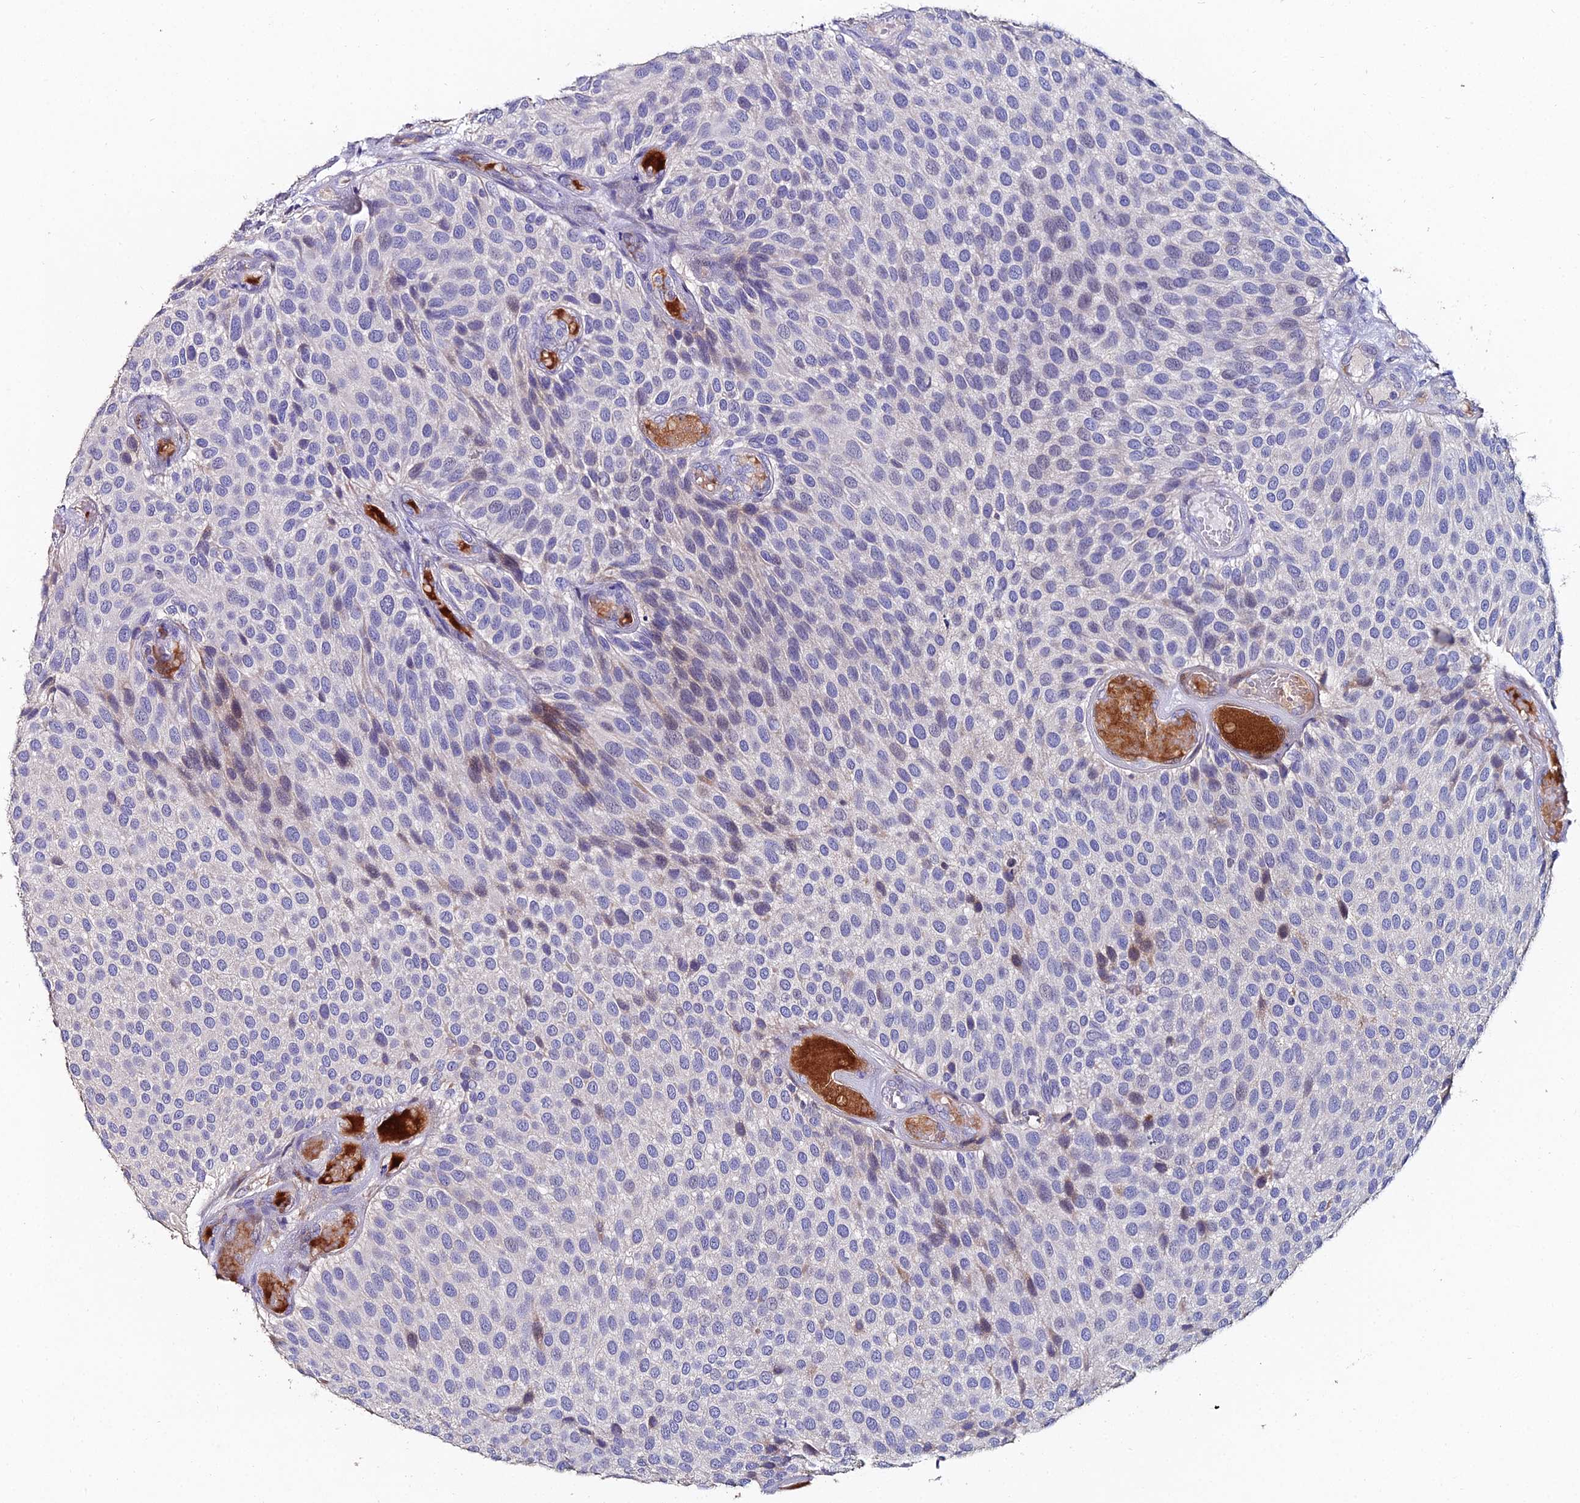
{"staining": {"intensity": "negative", "quantity": "none", "location": "none"}, "tissue": "urothelial cancer", "cell_type": "Tumor cells", "image_type": "cancer", "snomed": [{"axis": "morphology", "description": "Urothelial carcinoma, Low grade"}, {"axis": "topography", "description": "Urinary bladder"}], "caption": "Photomicrograph shows no protein positivity in tumor cells of urothelial carcinoma (low-grade) tissue.", "gene": "ESRRG", "patient": {"sex": "male", "age": 89}}